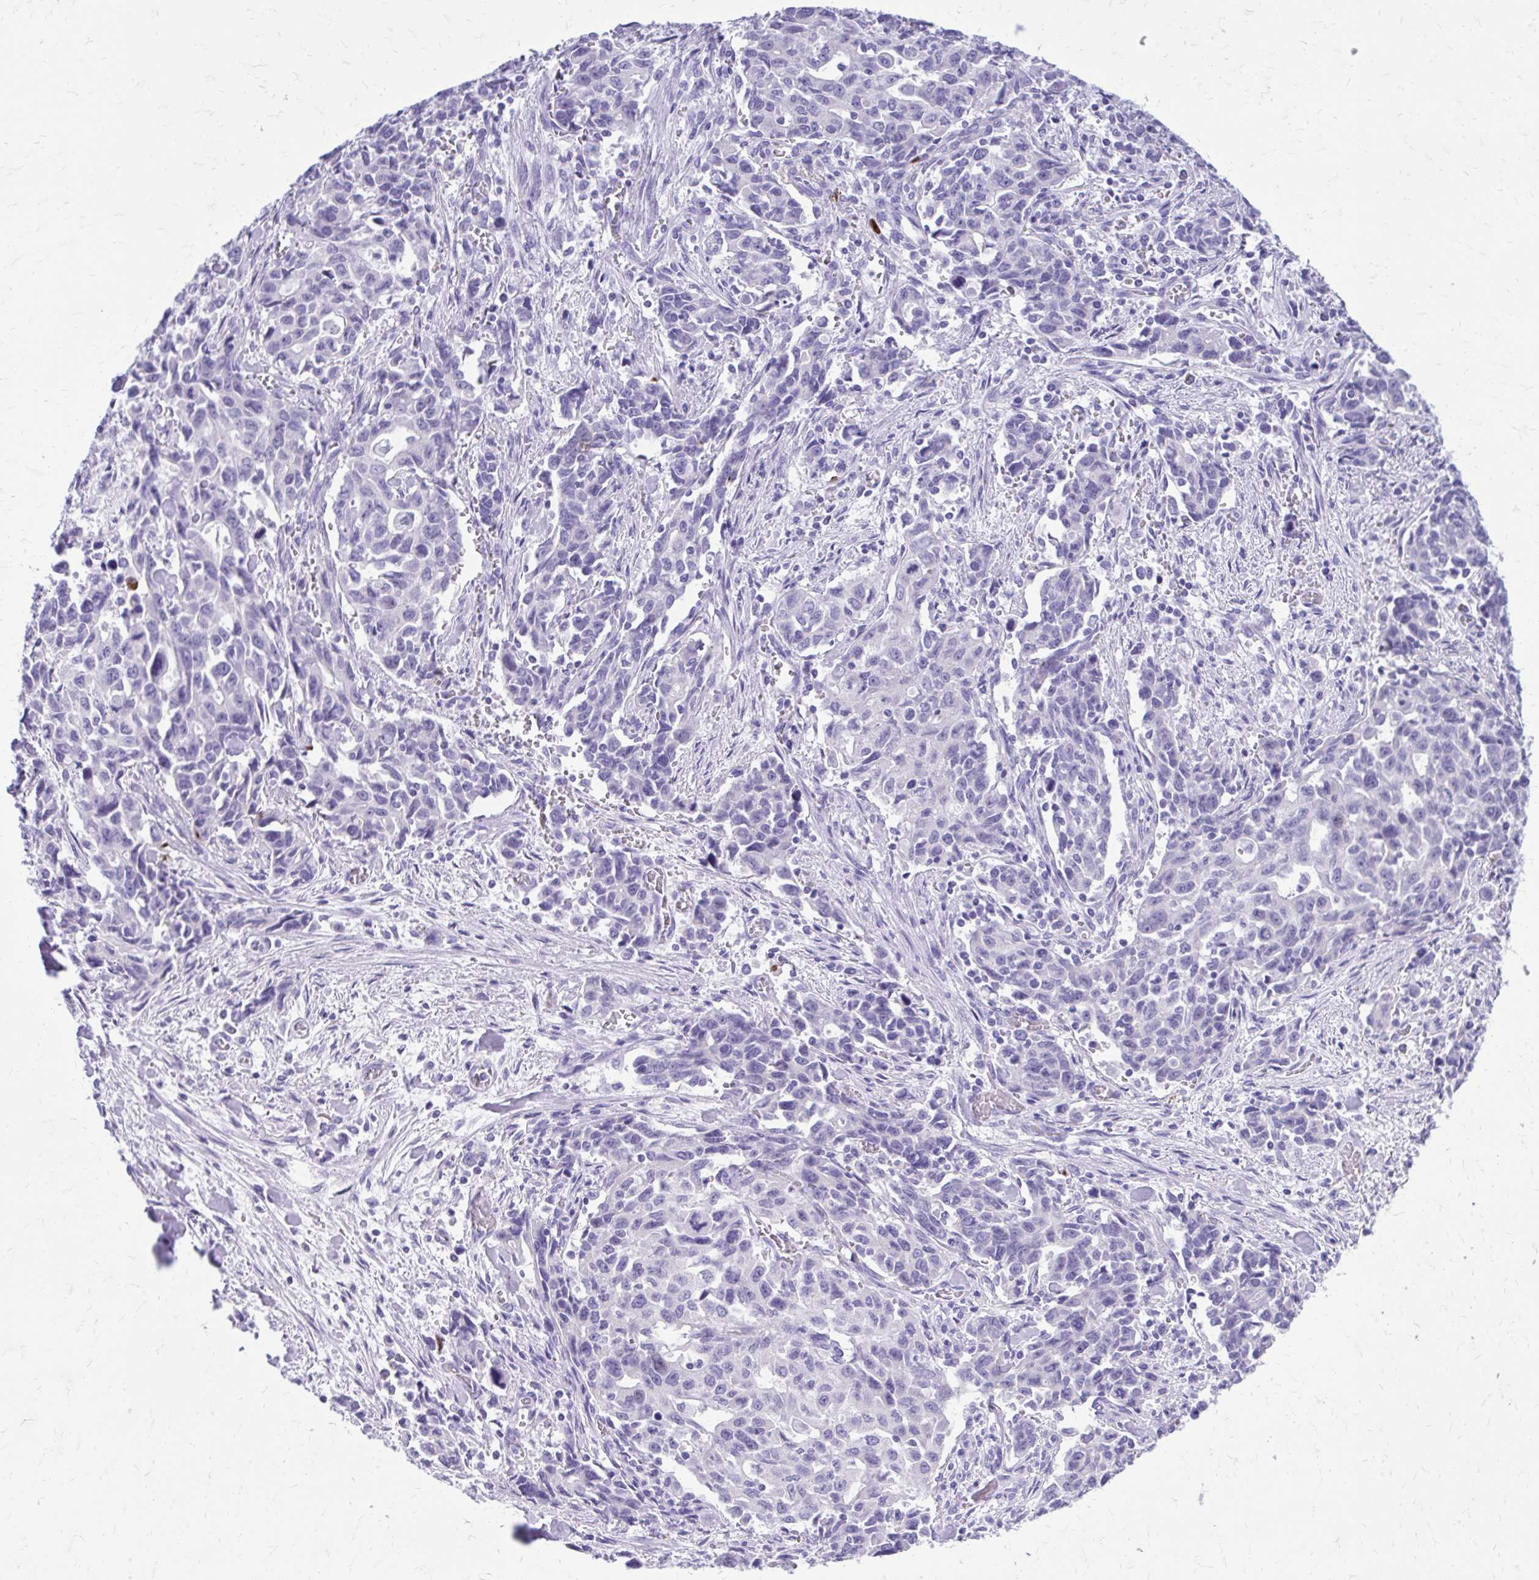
{"staining": {"intensity": "negative", "quantity": "none", "location": "none"}, "tissue": "stomach cancer", "cell_type": "Tumor cells", "image_type": "cancer", "snomed": [{"axis": "morphology", "description": "Adenocarcinoma, NOS"}, {"axis": "topography", "description": "Stomach, upper"}], "caption": "This image is of stomach cancer (adenocarcinoma) stained with immunohistochemistry (IHC) to label a protein in brown with the nuclei are counter-stained blue. There is no expression in tumor cells. (DAB (3,3'-diaminobenzidine) IHC with hematoxylin counter stain).", "gene": "SATL1", "patient": {"sex": "male", "age": 85}}